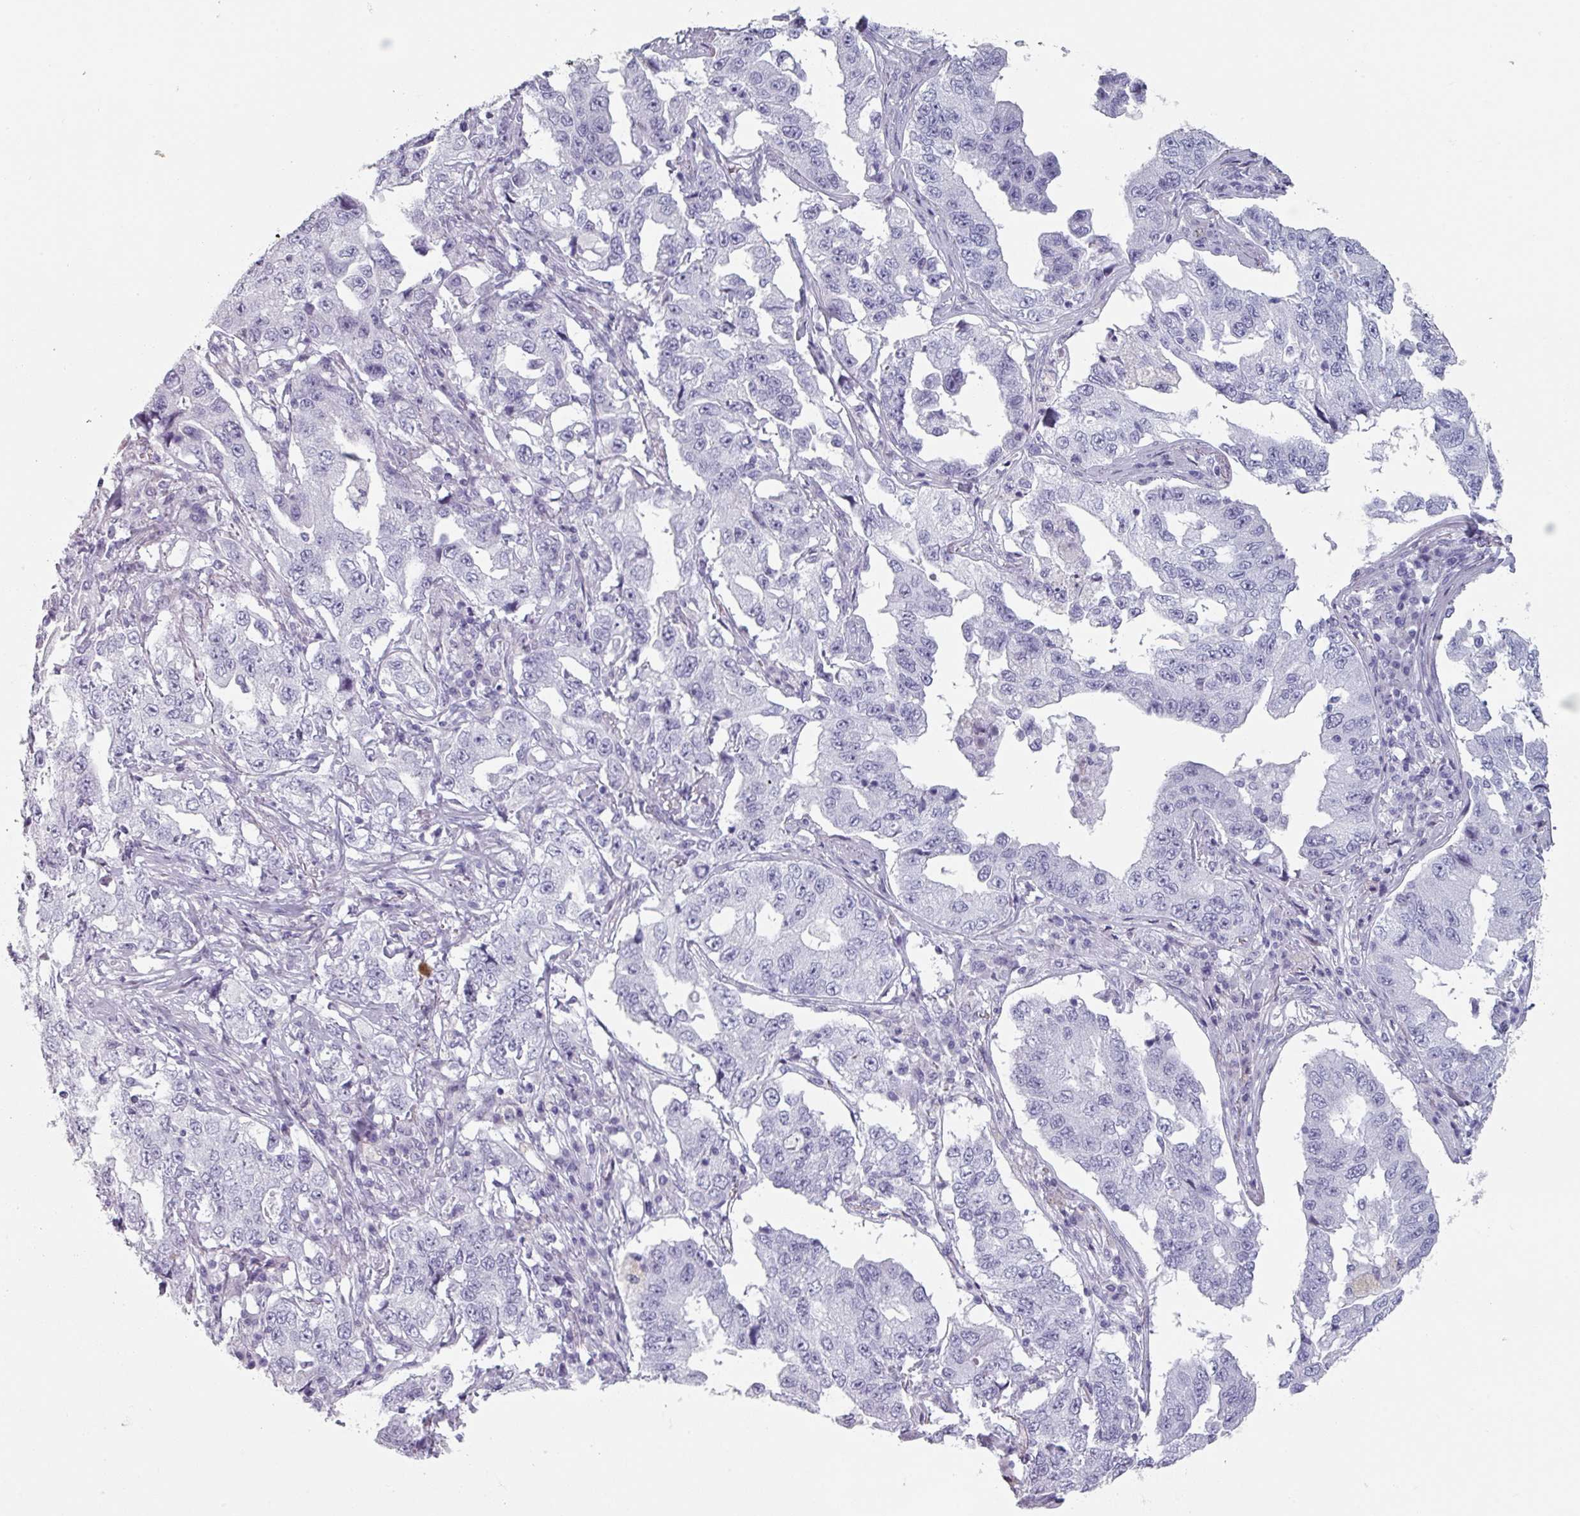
{"staining": {"intensity": "negative", "quantity": "none", "location": "none"}, "tissue": "lung cancer", "cell_type": "Tumor cells", "image_type": "cancer", "snomed": [{"axis": "morphology", "description": "Adenocarcinoma, NOS"}, {"axis": "topography", "description": "Lung"}], "caption": "An IHC micrograph of adenocarcinoma (lung) is shown. There is no staining in tumor cells of adenocarcinoma (lung). The staining was performed using DAB to visualize the protein expression in brown, while the nuclei were stained in blue with hematoxylin (Magnification: 20x).", "gene": "SLC35G2", "patient": {"sex": "female", "age": 51}}